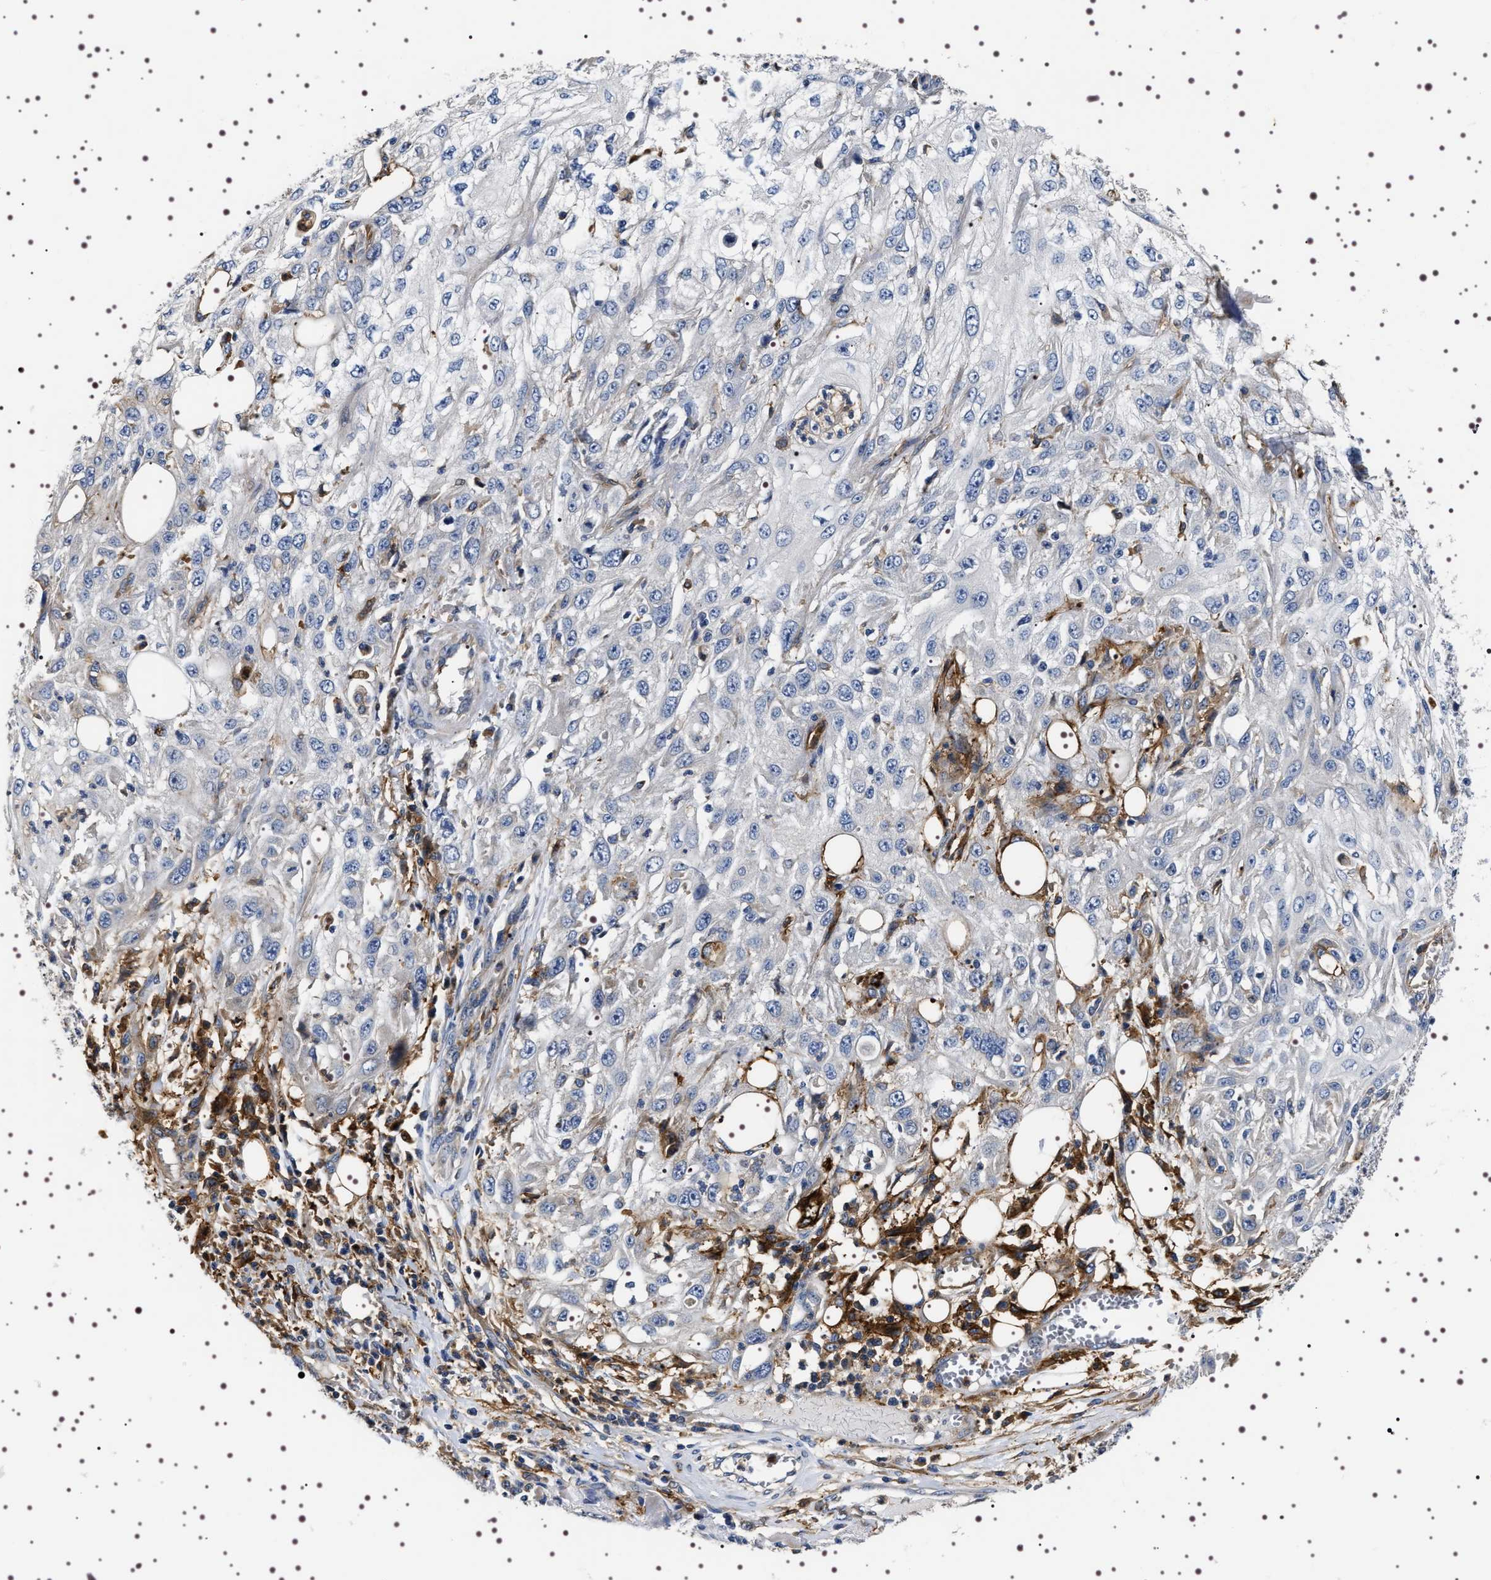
{"staining": {"intensity": "negative", "quantity": "none", "location": "none"}, "tissue": "skin cancer", "cell_type": "Tumor cells", "image_type": "cancer", "snomed": [{"axis": "morphology", "description": "Squamous cell carcinoma, NOS"}, {"axis": "topography", "description": "Skin"}], "caption": "Histopathology image shows no protein staining in tumor cells of skin squamous cell carcinoma tissue.", "gene": "ALPL", "patient": {"sex": "male", "age": 75}}